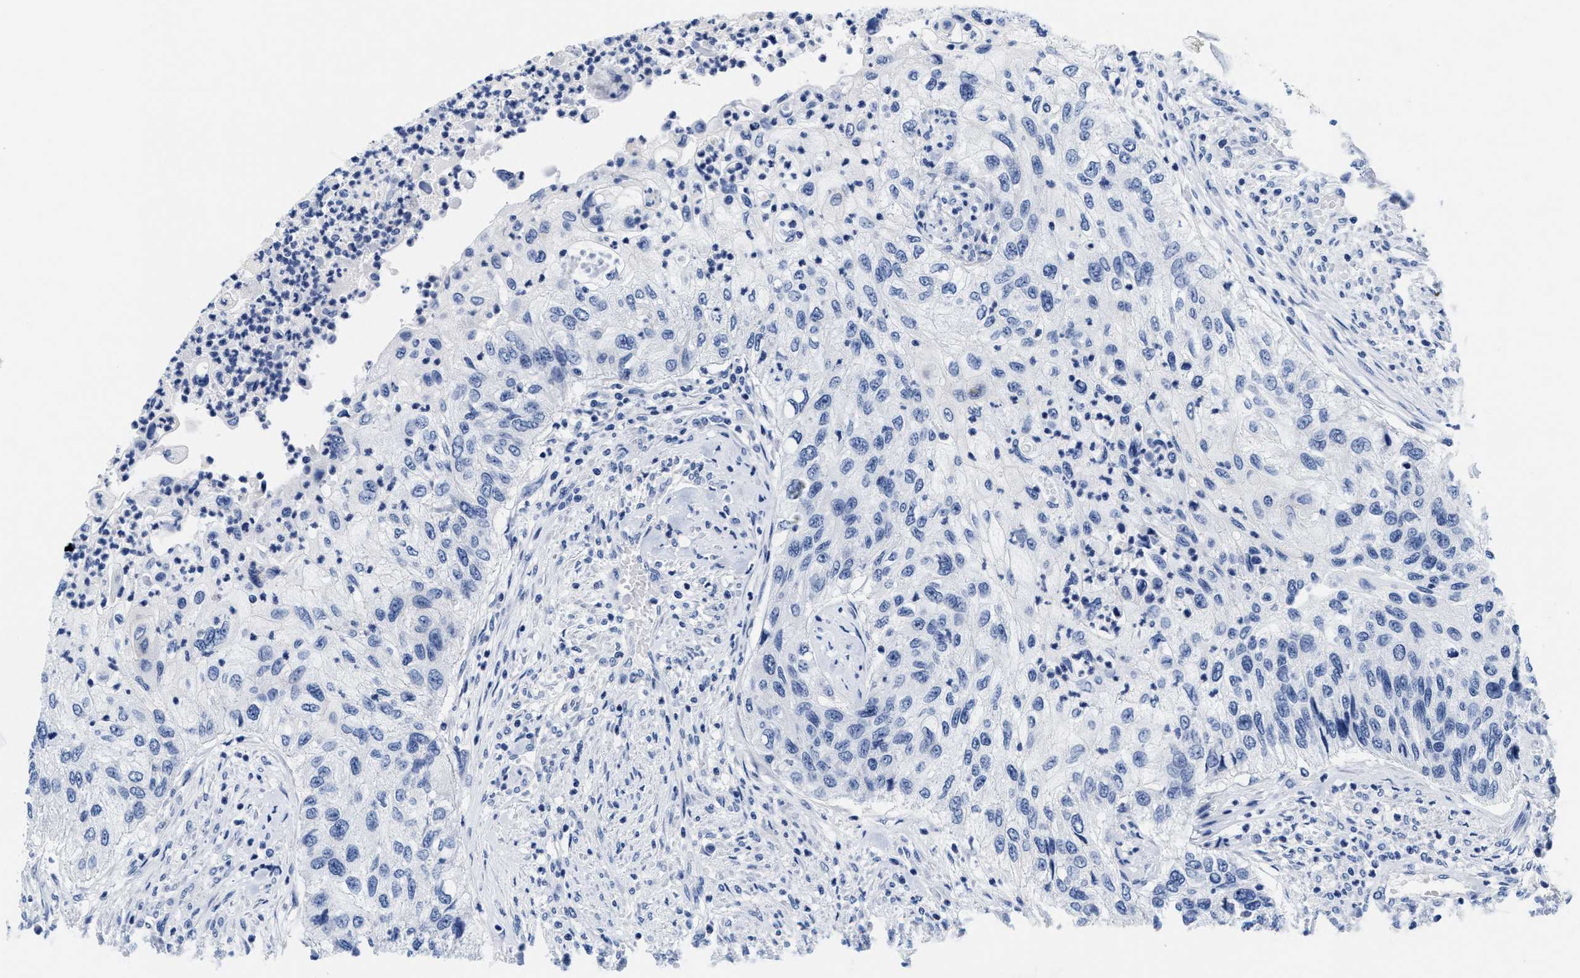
{"staining": {"intensity": "negative", "quantity": "none", "location": "none"}, "tissue": "urothelial cancer", "cell_type": "Tumor cells", "image_type": "cancer", "snomed": [{"axis": "morphology", "description": "Urothelial carcinoma, High grade"}, {"axis": "topography", "description": "Urinary bladder"}], "caption": "There is no significant staining in tumor cells of urothelial carcinoma (high-grade).", "gene": "TTC3", "patient": {"sex": "female", "age": 60}}